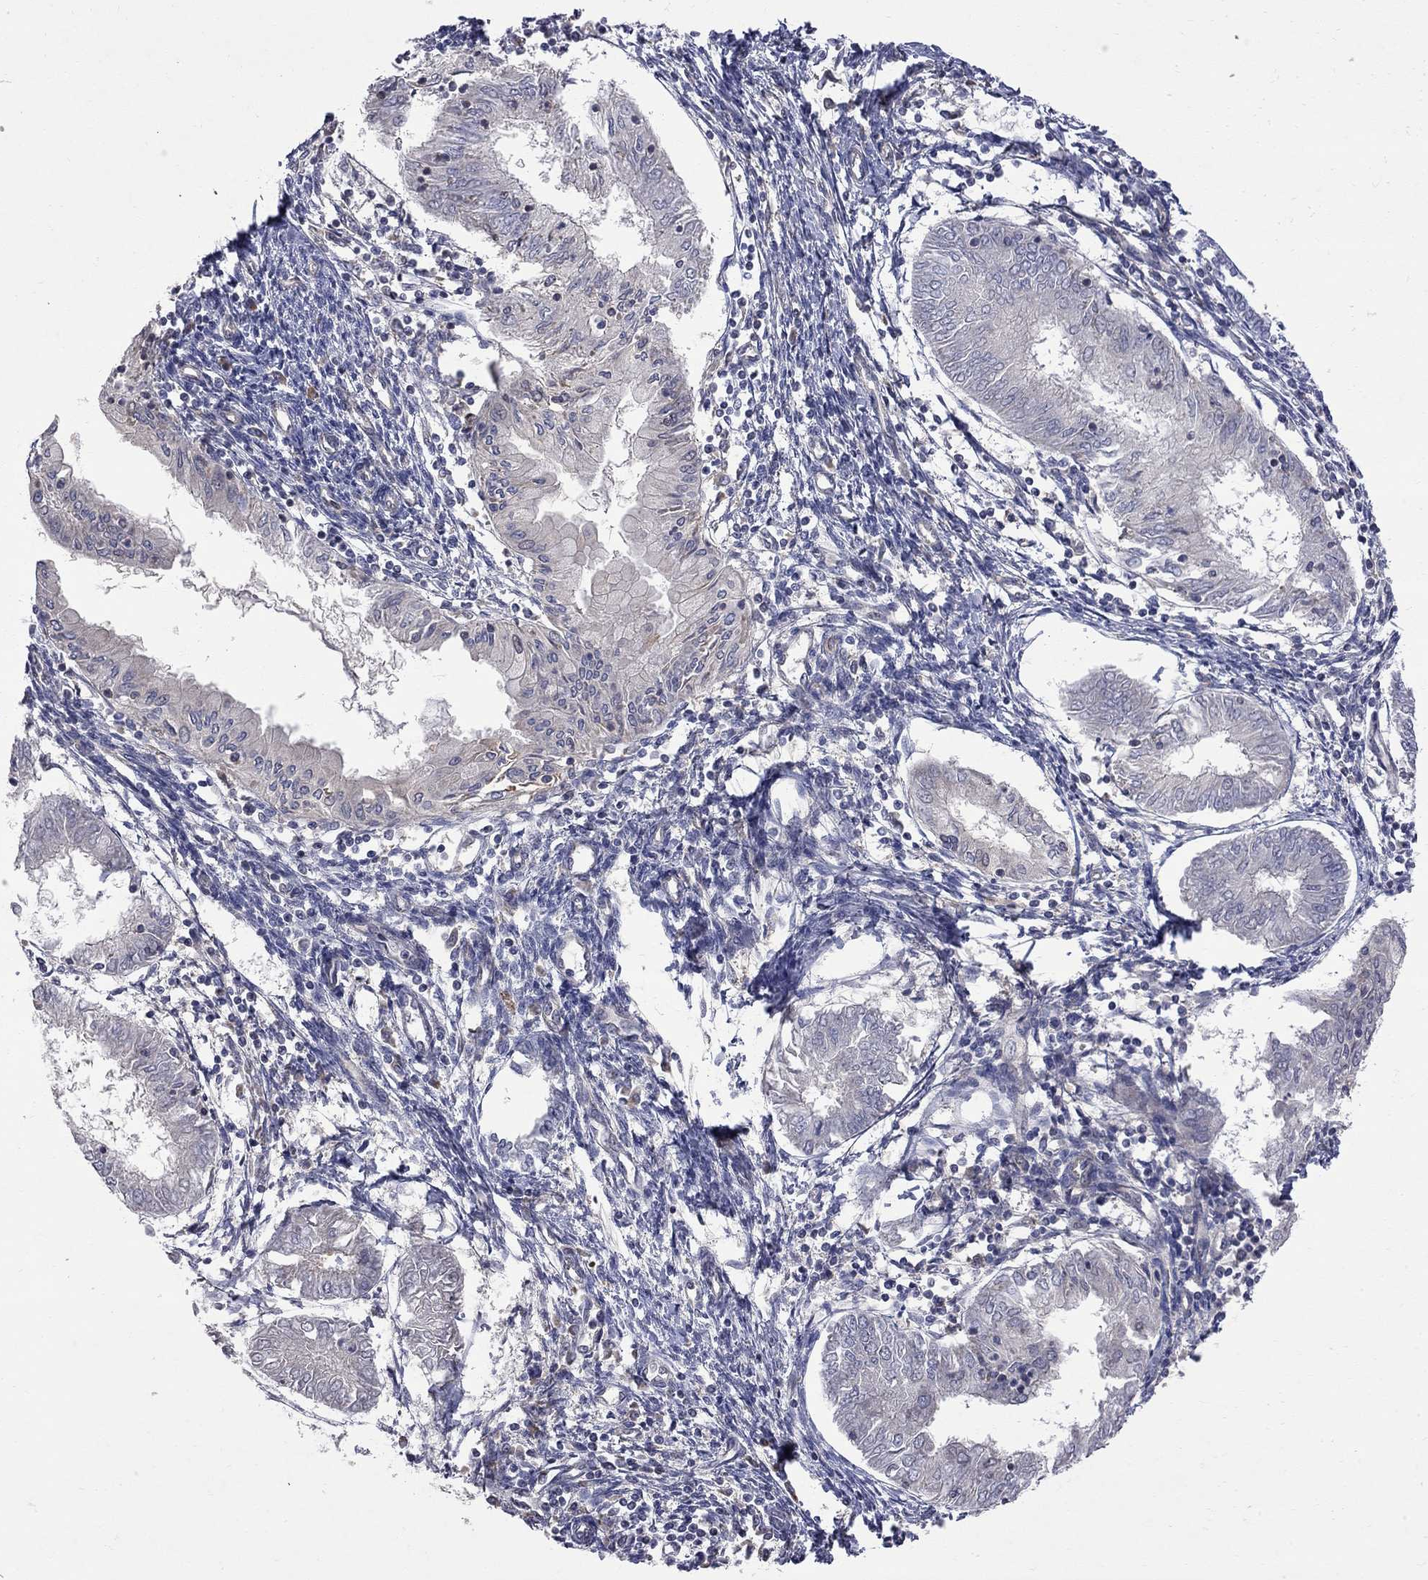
{"staining": {"intensity": "negative", "quantity": "none", "location": "none"}, "tissue": "endometrial cancer", "cell_type": "Tumor cells", "image_type": "cancer", "snomed": [{"axis": "morphology", "description": "Adenocarcinoma, NOS"}, {"axis": "topography", "description": "Endometrium"}], "caption": "A micrograph of adenocarcinoma (endometrial) stained for a protein reveals no brown staining in tumor cells.", "gene": "ABI3", "patient": {"sex": "female", "age": 68}}